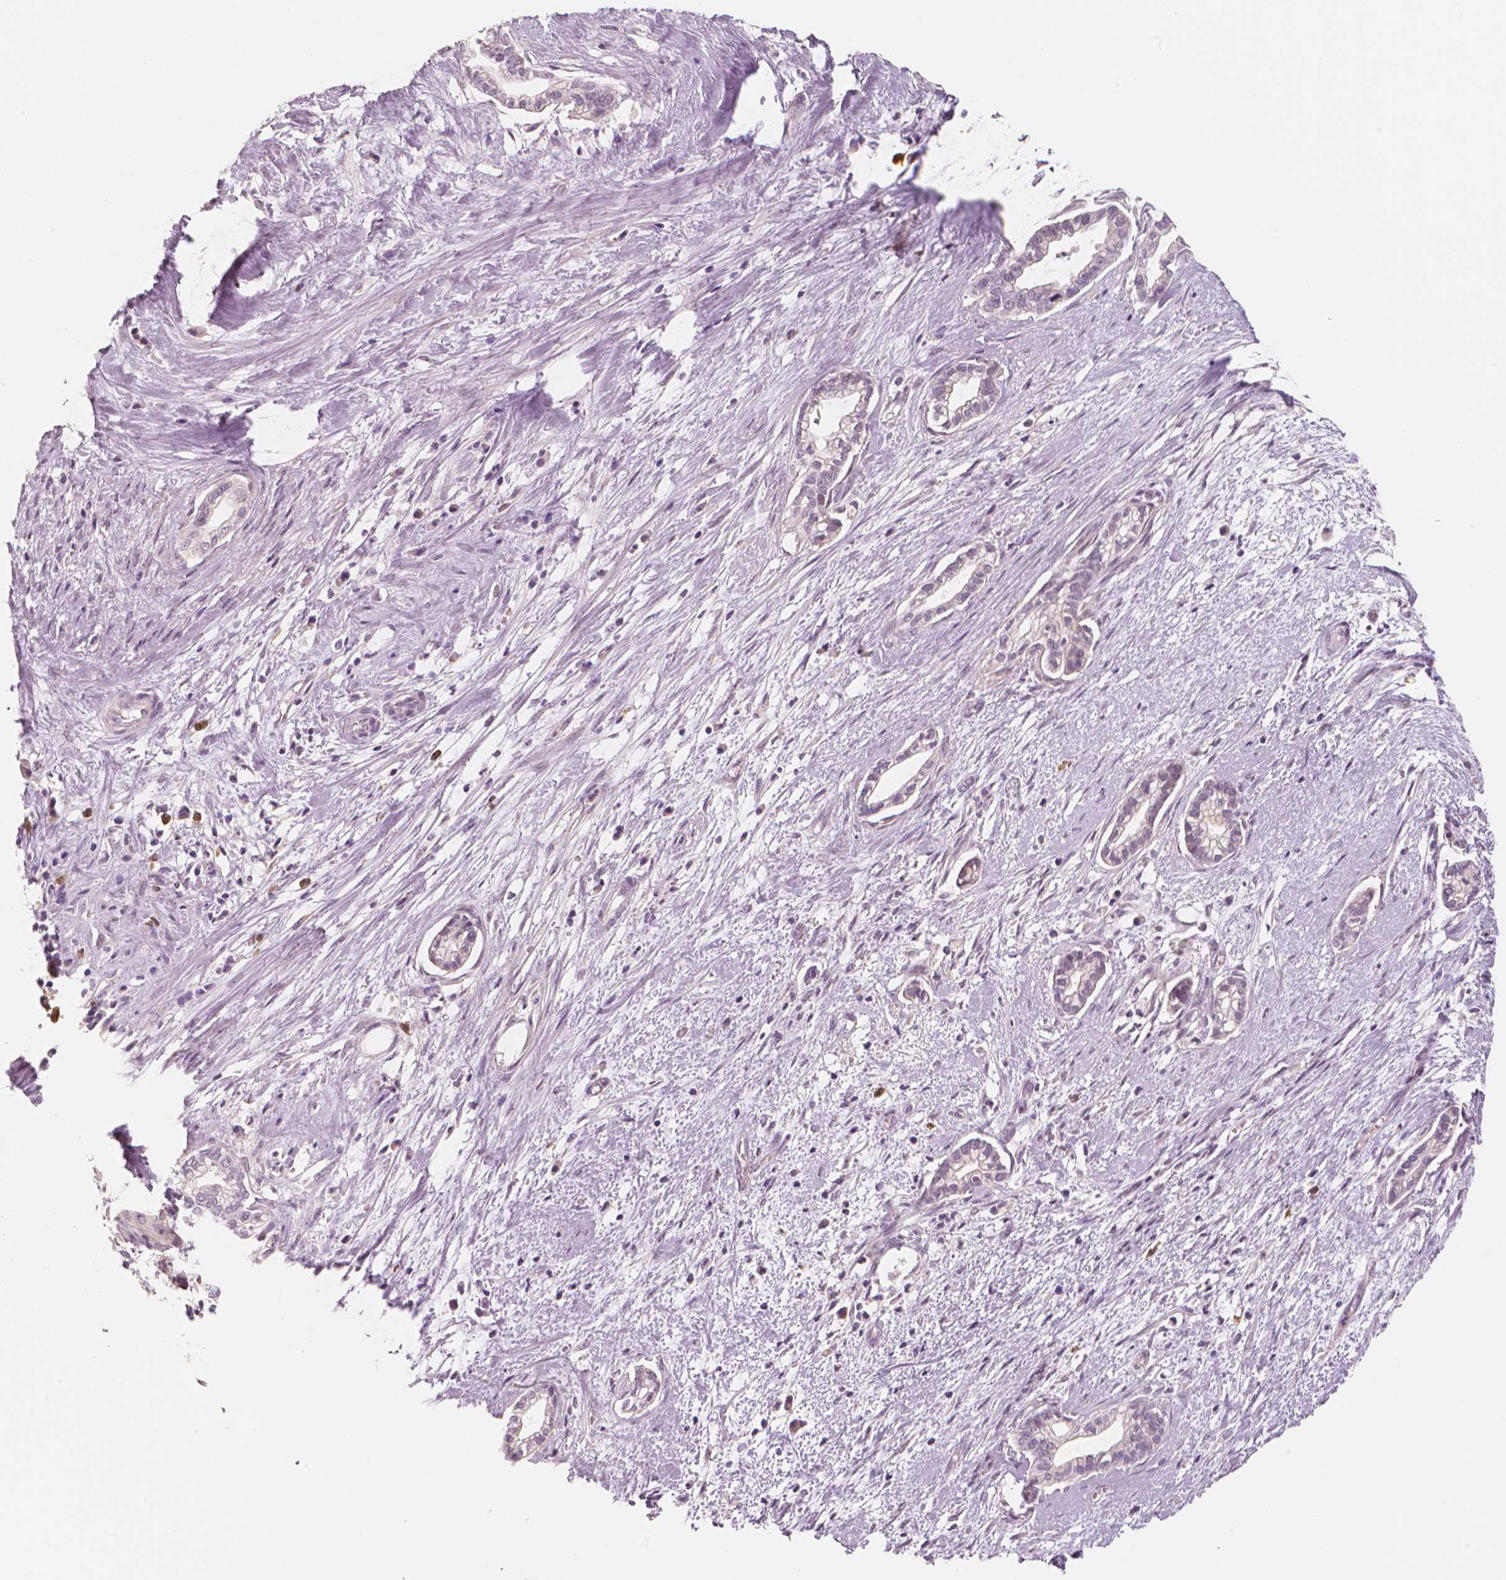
{"staining": {"intensity": "negative", "quantity": "none", "location": "none"}, "tissue": "cervical cancer", "cell_type": "Tumor cells", "image_type": "cancer", "snomed": [{"axis": "morphology", "description": "Adenocarcinoma, NOS"}, {"axis": "topography", "description": "Cervix"}], "caption": "Immunohistochemical staining of adenocarcinoma (cervical) displays no significant positivity in tumor cells.", "gene": "RNASE7", "patient": {"sex": "female", "age": 62}}